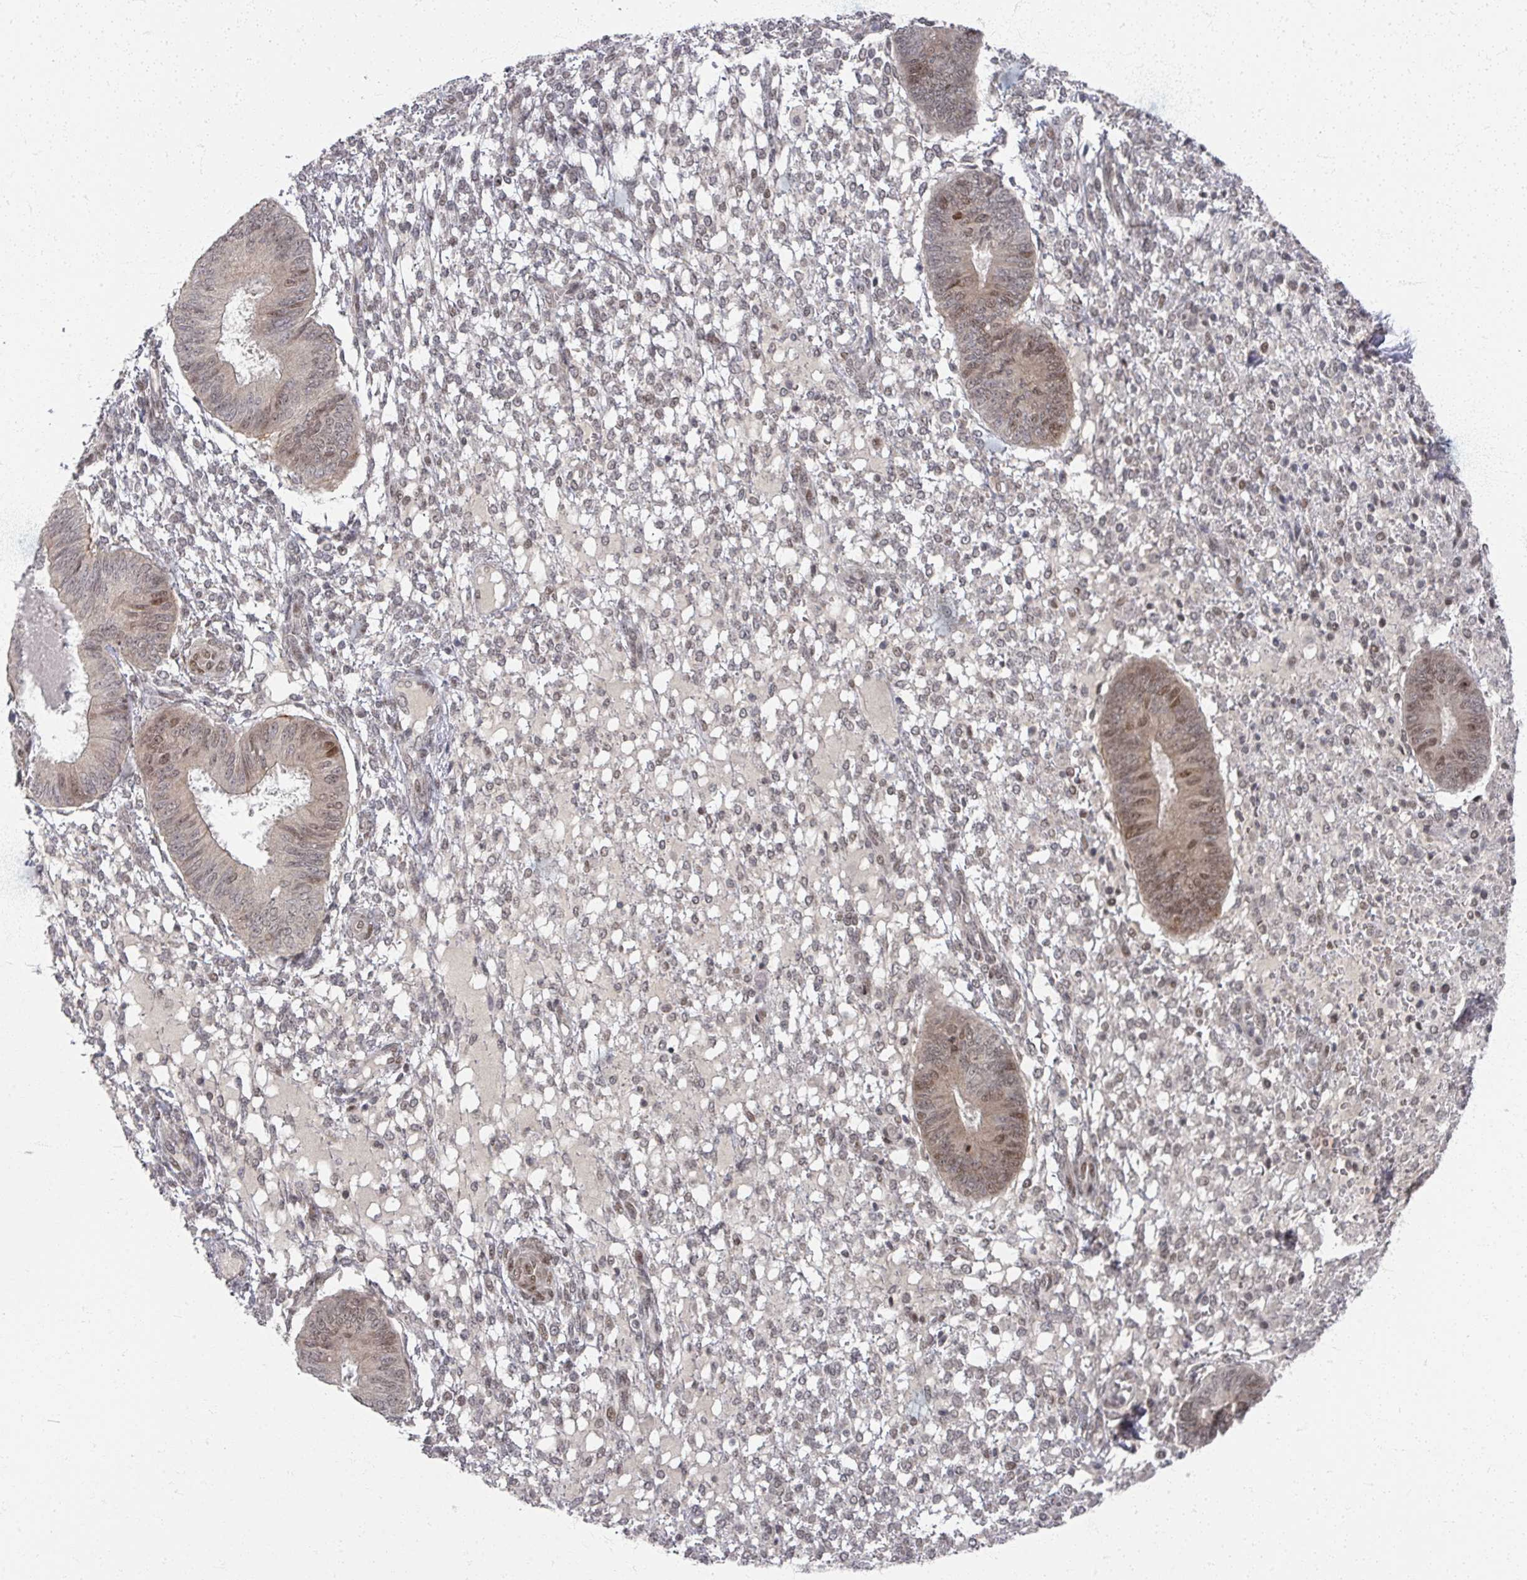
{"staining": {"intensity": "weak", "quantity": "25%-75%", "location": "nuclear"}, "tissue": "endometrium", "cell_type": "Cells in endometrial stroma", "image_type": "normal", "snomed": [{"axis": "morphology", "description": "Normal tissue, NOS"}, {"axis": "topography", "description": "Endometrium"}], "caption": "Unremarkable endometrium shows weak nuclear positivity in approximately 25%-75% of cells in endometrial stroma, visualized by immunohistochemistry. (DAB (3,3'-diaminobenzidine) IHC with brightfield microscopy, high magnification).", "gene": "PSKH1", "patient": {"sex": "female", "age": 49}}